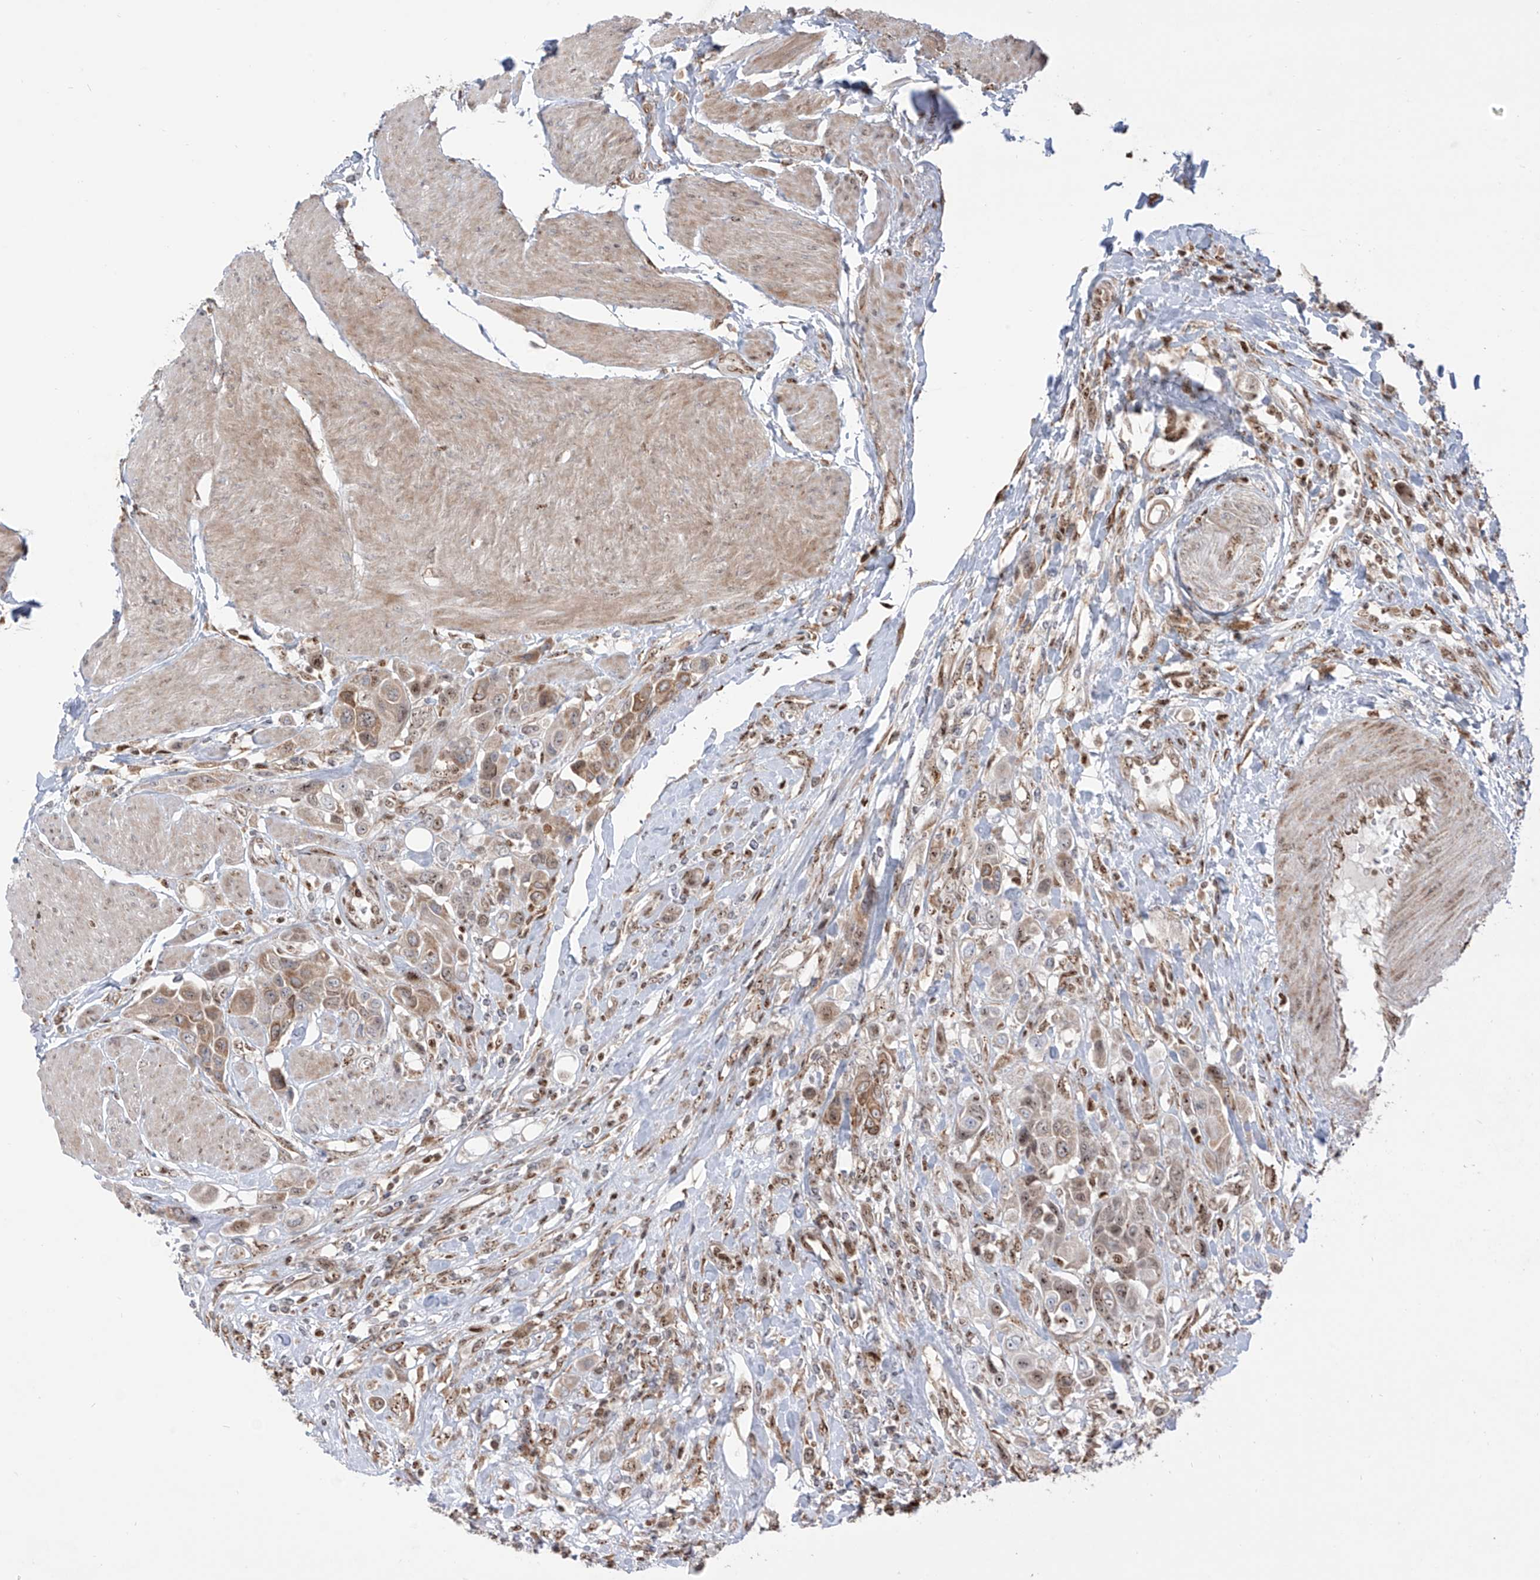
{"staining": {"intensity": "weak", "quantity": "25%-75%", "location": "cytoplasmic/membranous,nuclear"}, "tissue": "urothelial cancer", "cell_type": "Tumor cells", "image_type": "cancer", "snomed": [{"axis": "morphology", "description": "Urothelial carcinoma, High grade"}, {"axis": "topography", "description": "Urinary bladder"}], "caption": "Weak cytoplasmic/membranous and nuclear expression is present in about 25%-75% of tumor cells in high-grade urothelial carcinoma. The protein is stained brown, and the nuclei are stained in blue (DAB (3,3'-diaminobenzidine) IHC with brightfield microscopy, high magnification).", "gene": "ZBTB8A", "patient": {"sex": "male", "age": 50}}